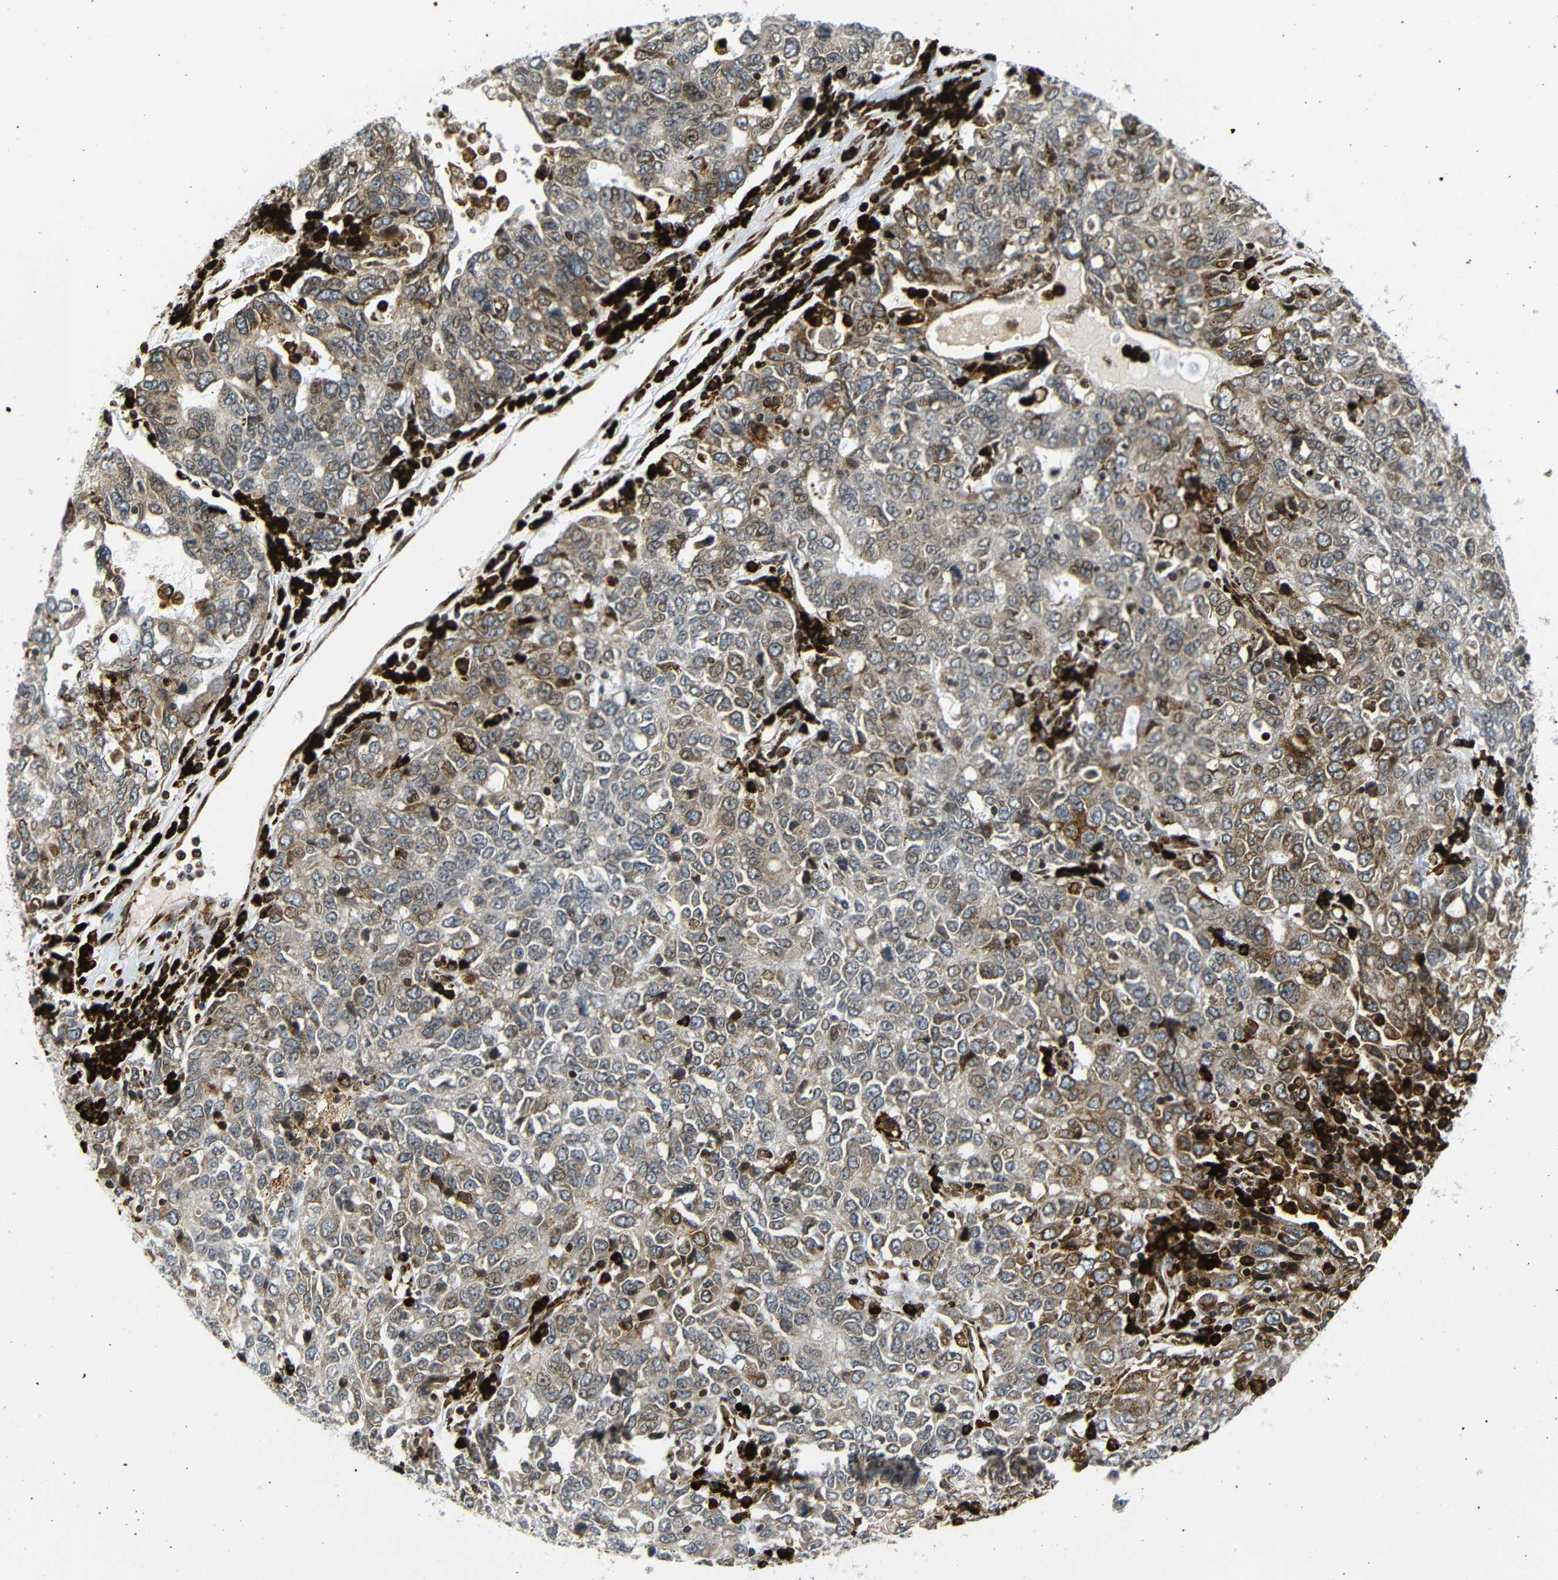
{"staining": {"intensity": "moderate", "quantity": "25%-75%", "location": "cytoplasmic/membranous"}, "tissue": "ovarian cancer", "cell_type": "Tumor cells", "image_type": "cancer", "snomed": [{"axis": "morphology", "description": "Carcinoma, endometroid"}, {"axis": "topography", "description": "Ovary"}], "caption": "Tumor cells demonstrate moderate cytoplasmic/membranous expression in about 25%-75% of cells in ovarian cancer (endometroid carcinoma). (brown staining indicates protein expression, while blue staining denotes nuclei).", "gene": "SPCS2", "patient": {"sex": "female", "age": 62}}